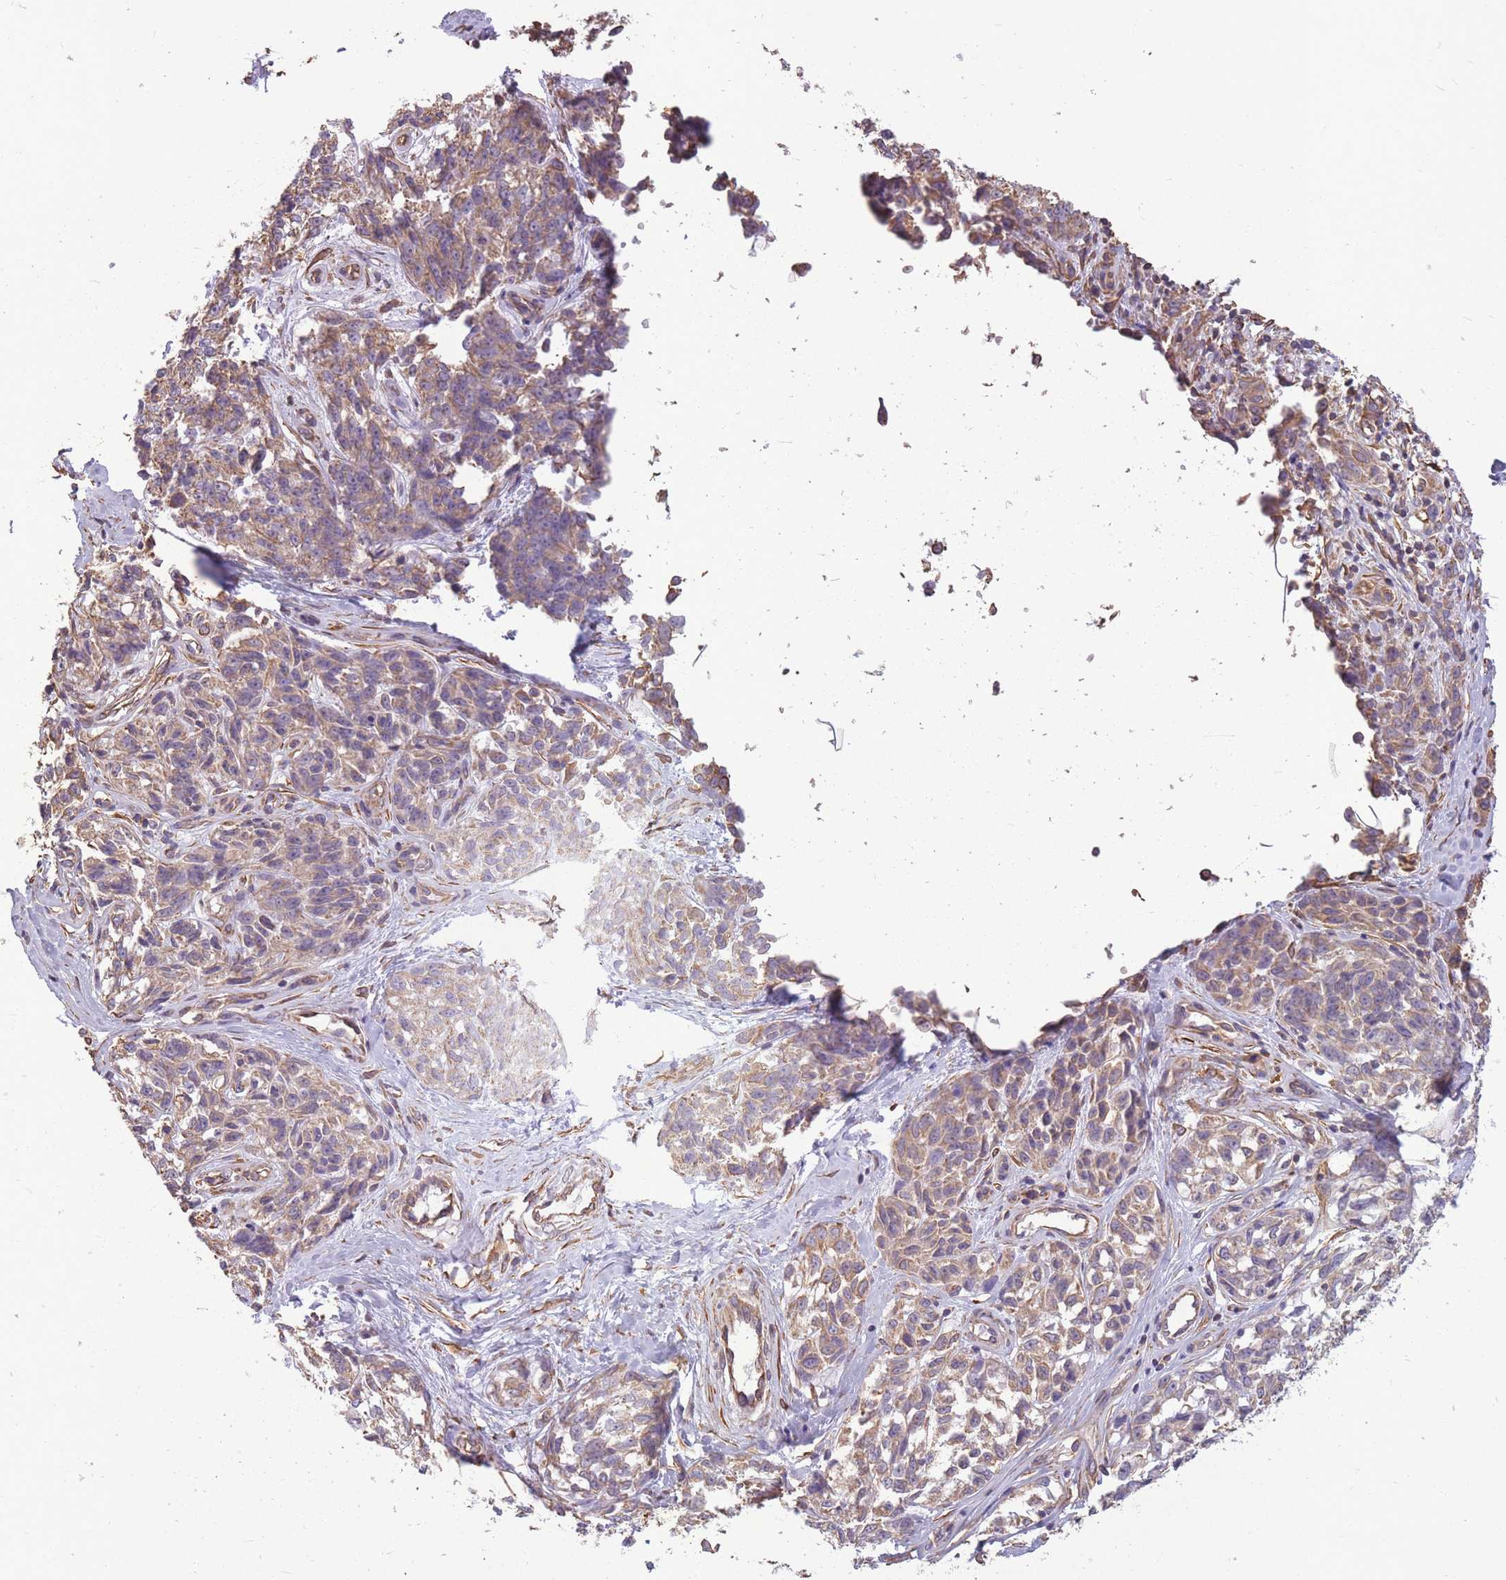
{"staining": {"intensity": "moderate", "quantity": ">75%", "location": "cytoplasmic/membranous"}, "tissue": "melanoma", "cell_type": "Tumor cells", "image_type": "cancer", "snomed": [{"axis": "morphology", "description": "Normal tissue, NOS"}, {"axis": "morphology", "description": "Malignant melanoma, NOS"}, {"axis": "topography", "description": "Skin"}], "caption": "Immunohistochemistry (IHC) of malignant melanoma demonstrates medium levels of moderate cytoplasmic/membranous expression in about >75% of tumor cells.", "gene": "ADD1", "patient": {"sex": "female", "age": 64}}